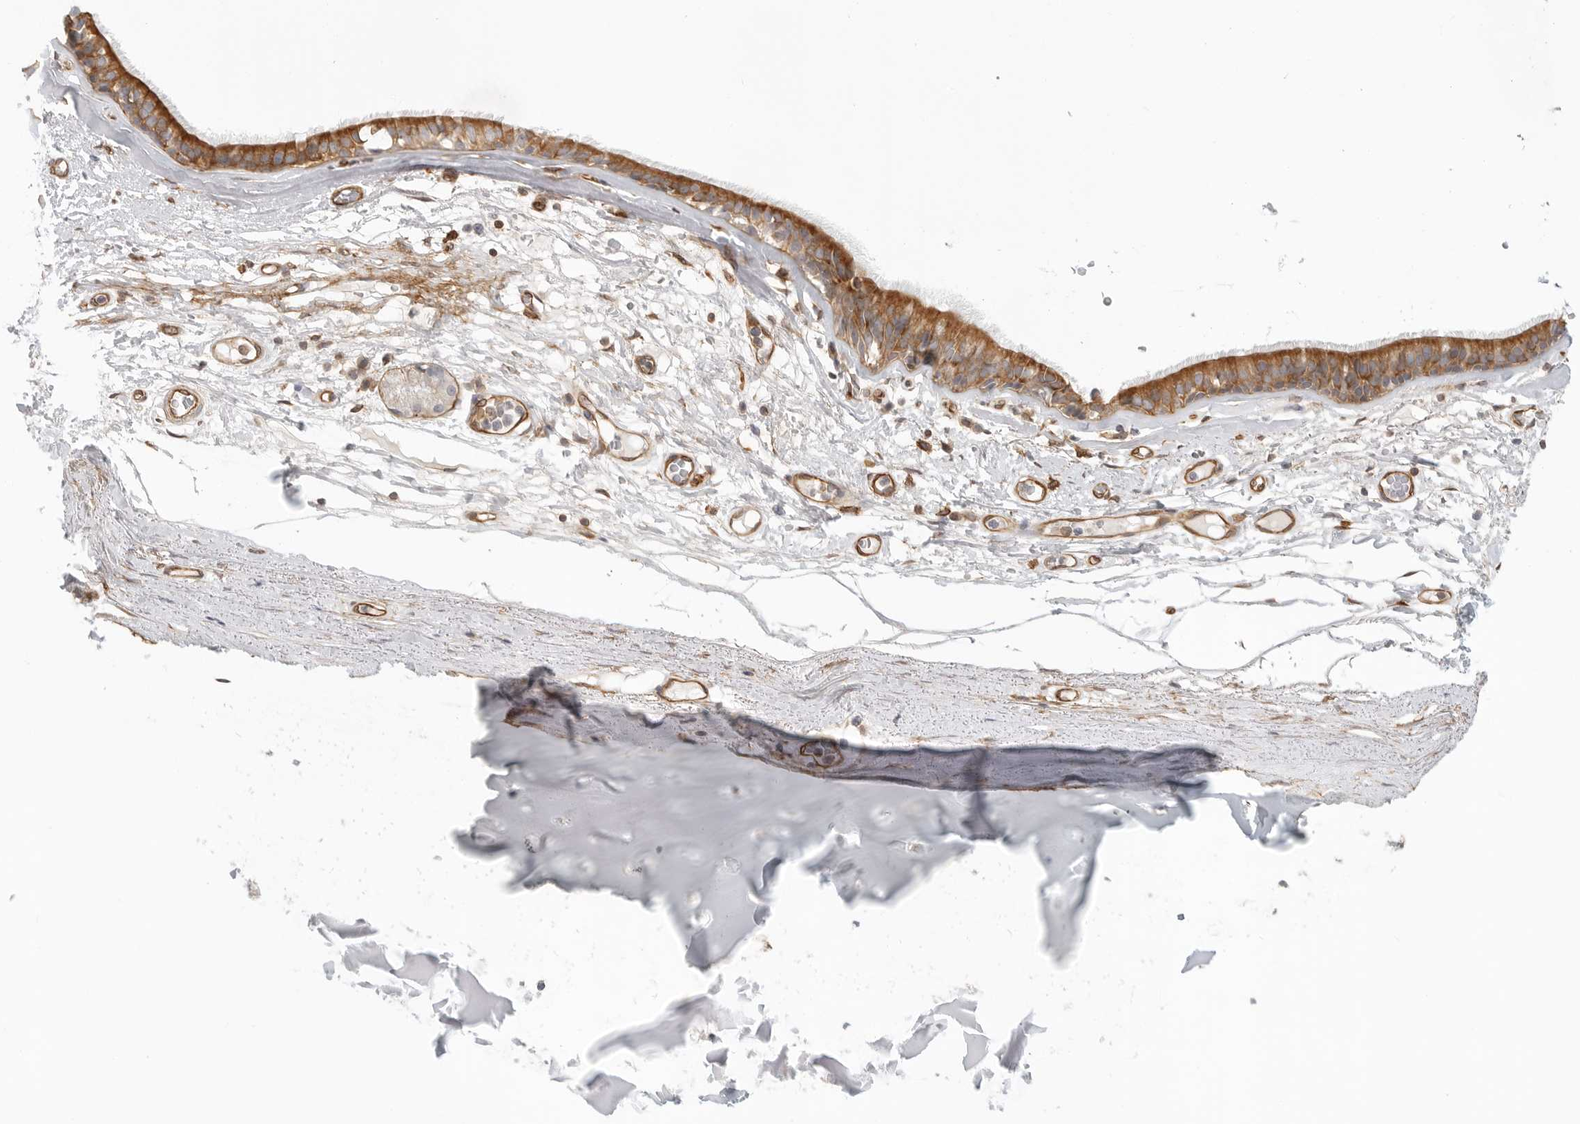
{"staining": {"intensity": "negative", "quantity": "none", "location": "none"}, "tissue": "adipose tissue", "cell_type": "Adipocytes", "image_type": "normal", "snomed": [{"axis": "morphology", "description": "Normal tissue, NOS"}, {"axis": "topography", "description": "Cartilage tissue"}], "caption": "IHC photomicrograph of unremarkable human adipose tissue stained for a protein (brown), which displays no expression in adipocytes.", "gene": "ATOH7", "patient": {"sex": "female", "age": 63}}